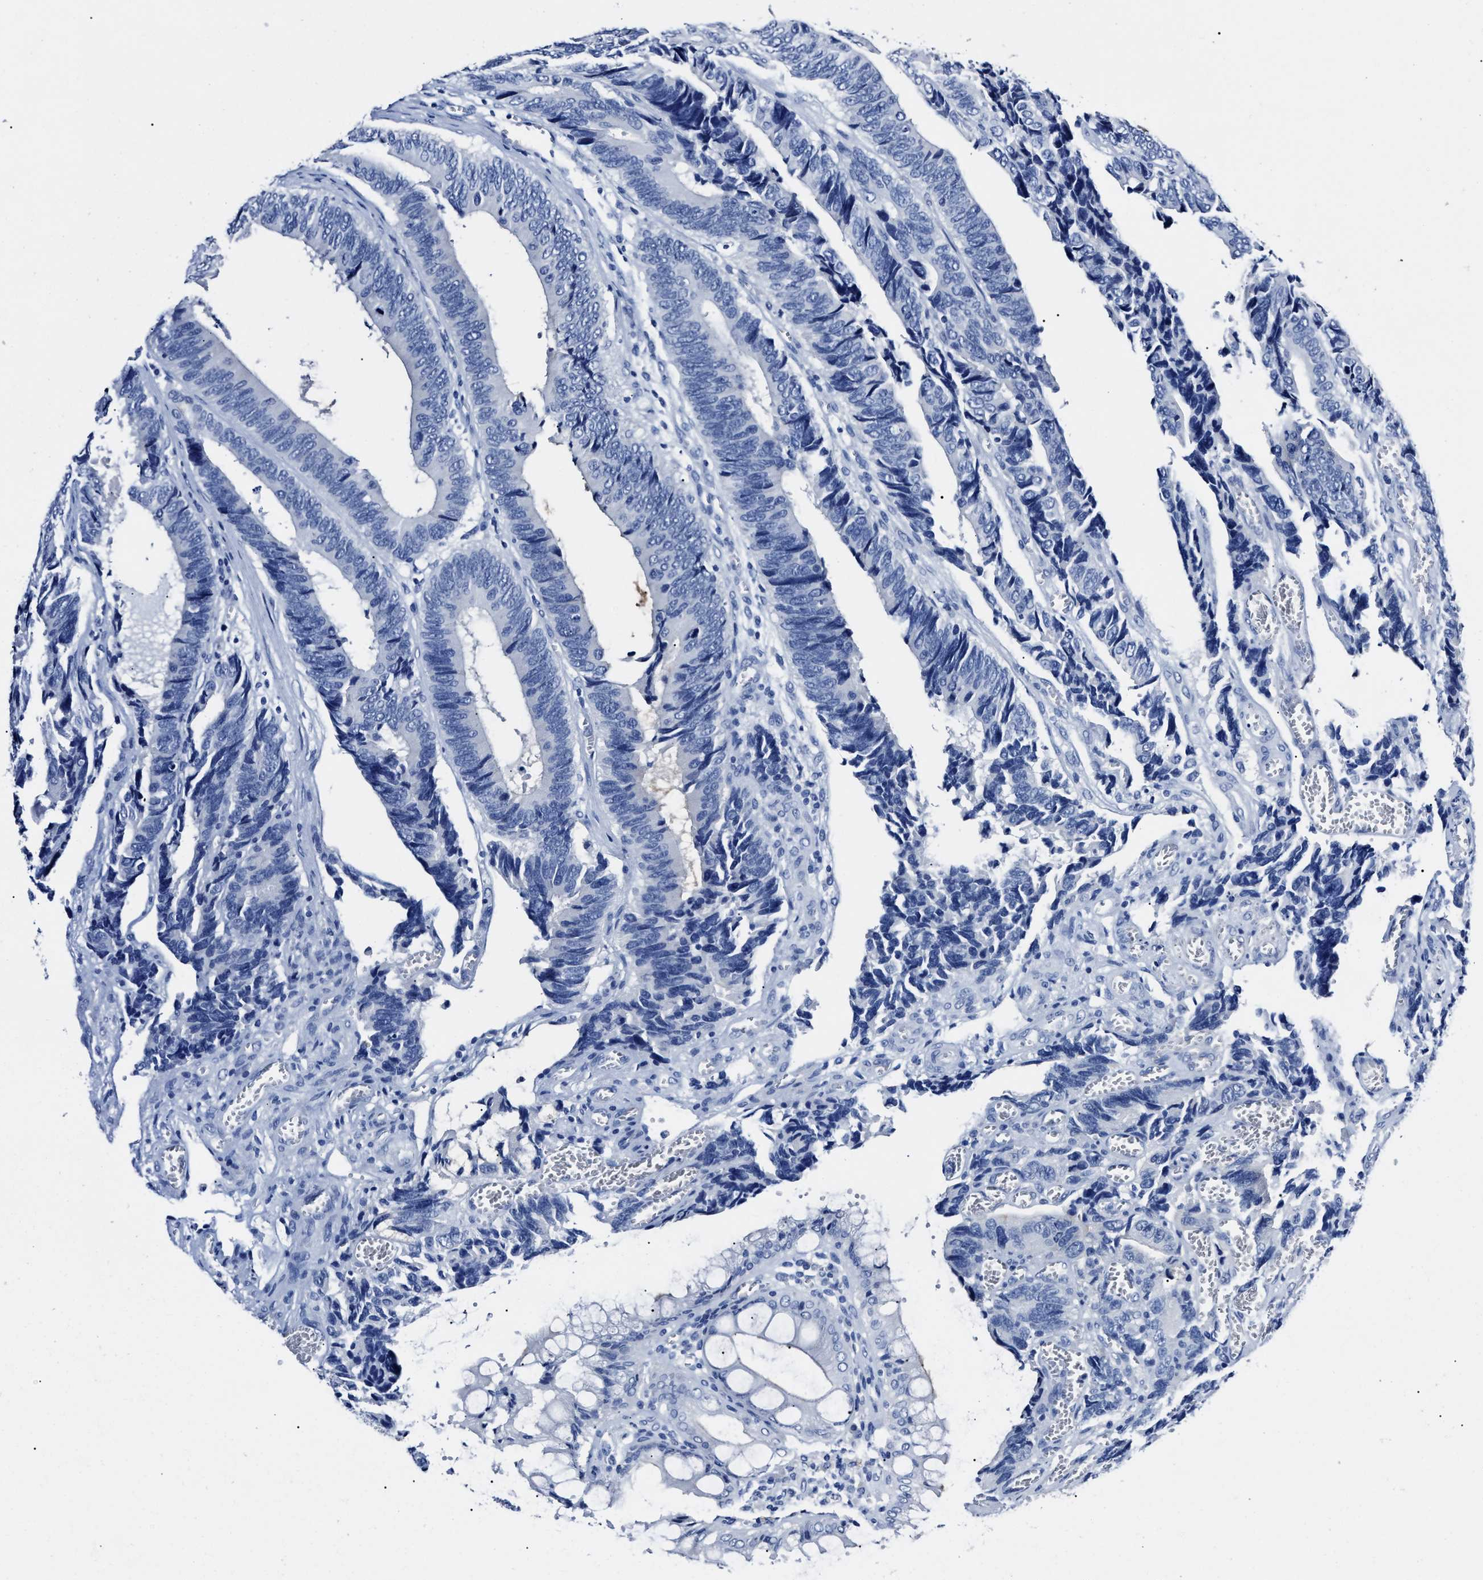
{"staining": {"intensity": "negative", "quantity": "none", "location": "none"}, "tissue": "colorectal cancer", "cell_type": "Tumor cells", "image_type": "cancer", "snomed": [{"axis": "morphology", "description": "Adenocarcinoma, NOS"}, {"axis": "topography", "description": "Colon"}], "caption": "An image of colorectal adenocarcinoma stained for a protein exhibits no brown staining in tumor cells.", "gene": "ALPG", "patient": {"sex": "male", "age": 72}}